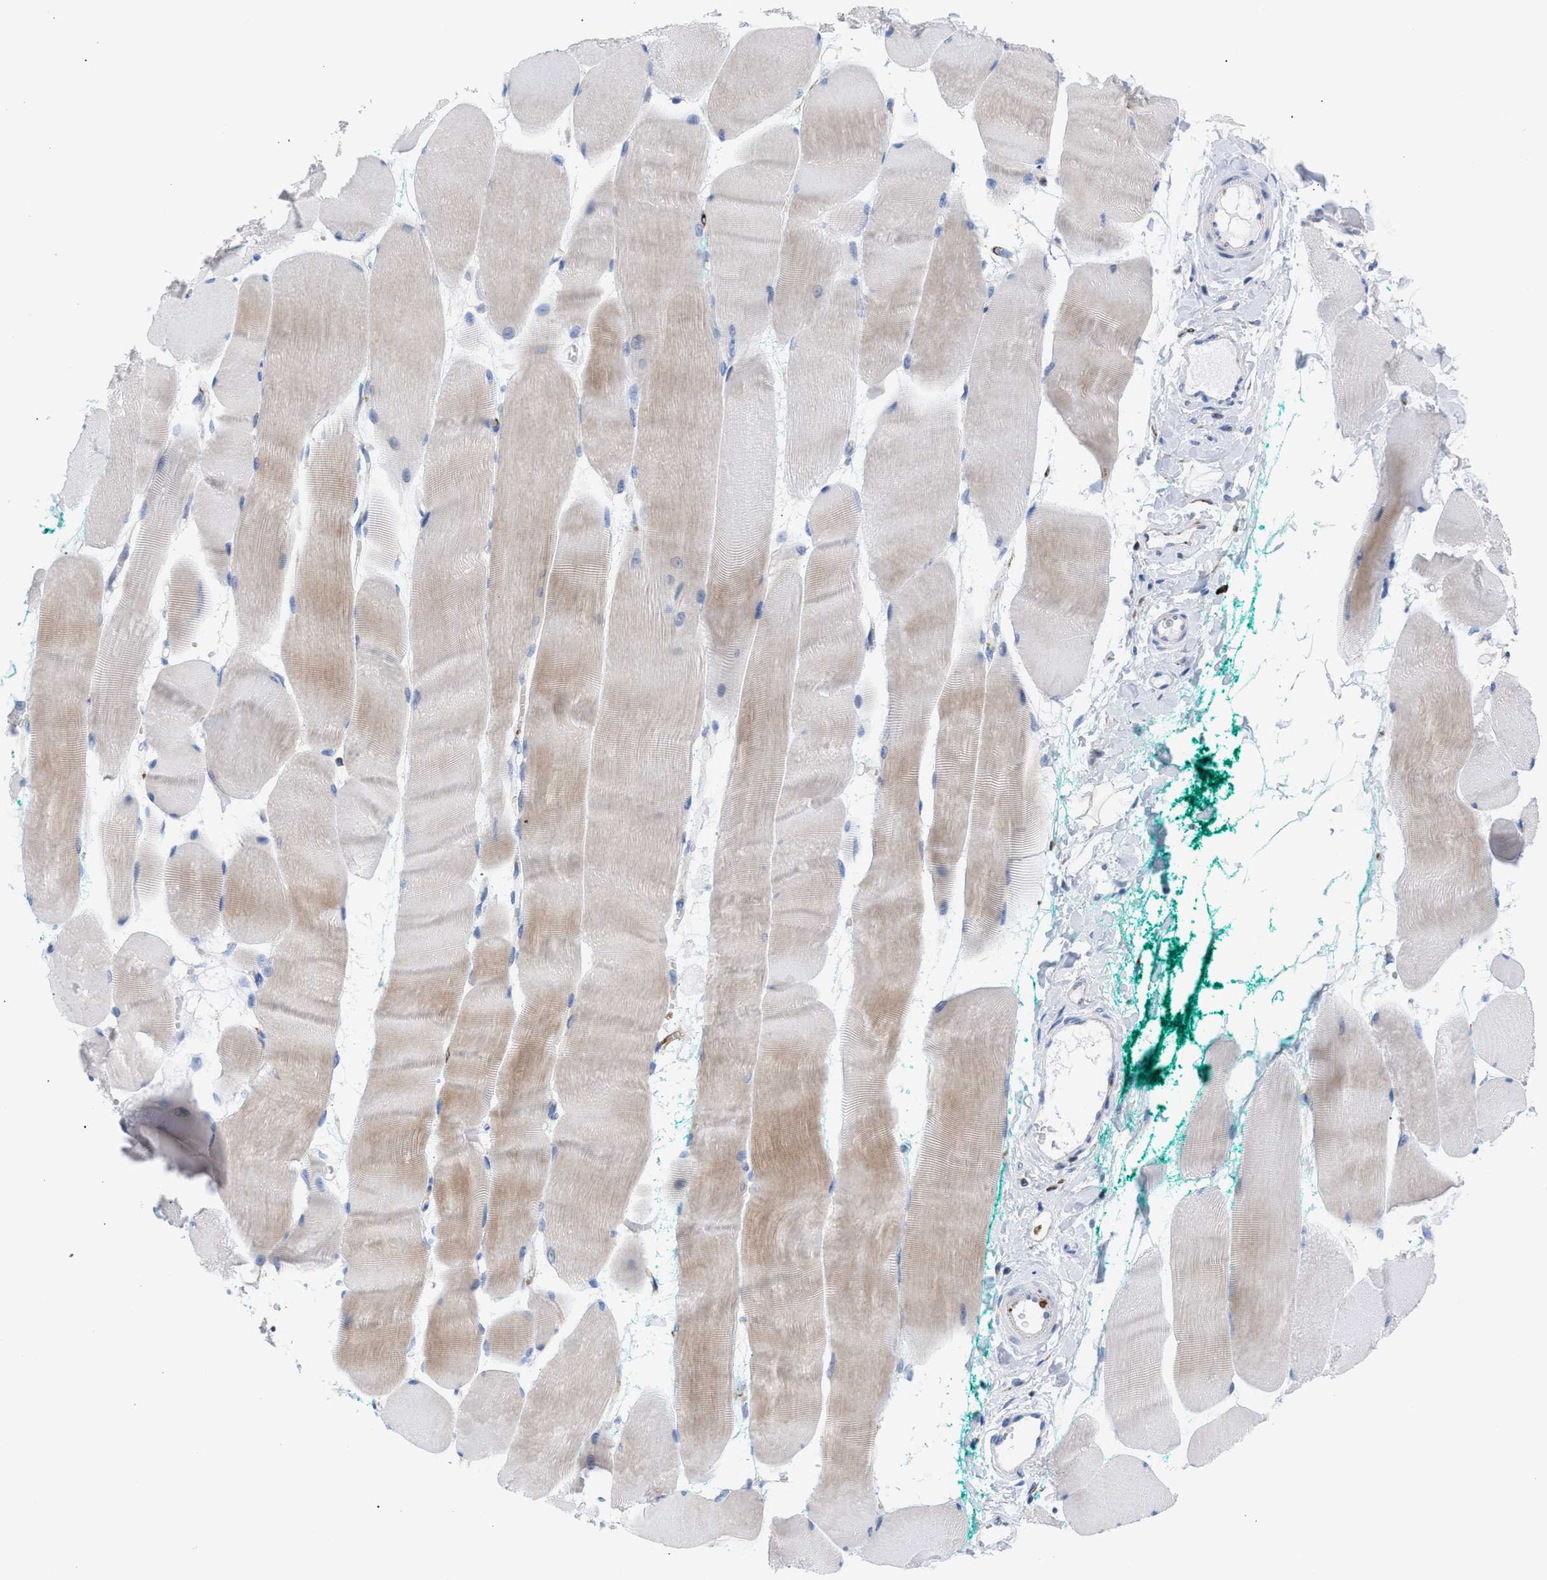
{"staining": {"intensity": "weak", "quantity": "25%-75%", "location": "cytoplasmic/membranous"}, "tissue": "skeletal muscle", "cell_type": "Myocytes", "image_type": "normal", "snomed": [{"axis": "morphology", "description": "Normal tissue, NOS"}, {"axis": "morphology", "description": "Squamous cell carcinoma, NOS"}, {"axis": "topography", "description": "Skeletal muscle"}], "caption": "A low amount of weak cytoplasmic/membranous positivity is seen in approximately 25%-75% of myocytes in unremarkable skeletal muscle.", "gene": "TACC3", "patient": {"sex": "male", "age": 51}}